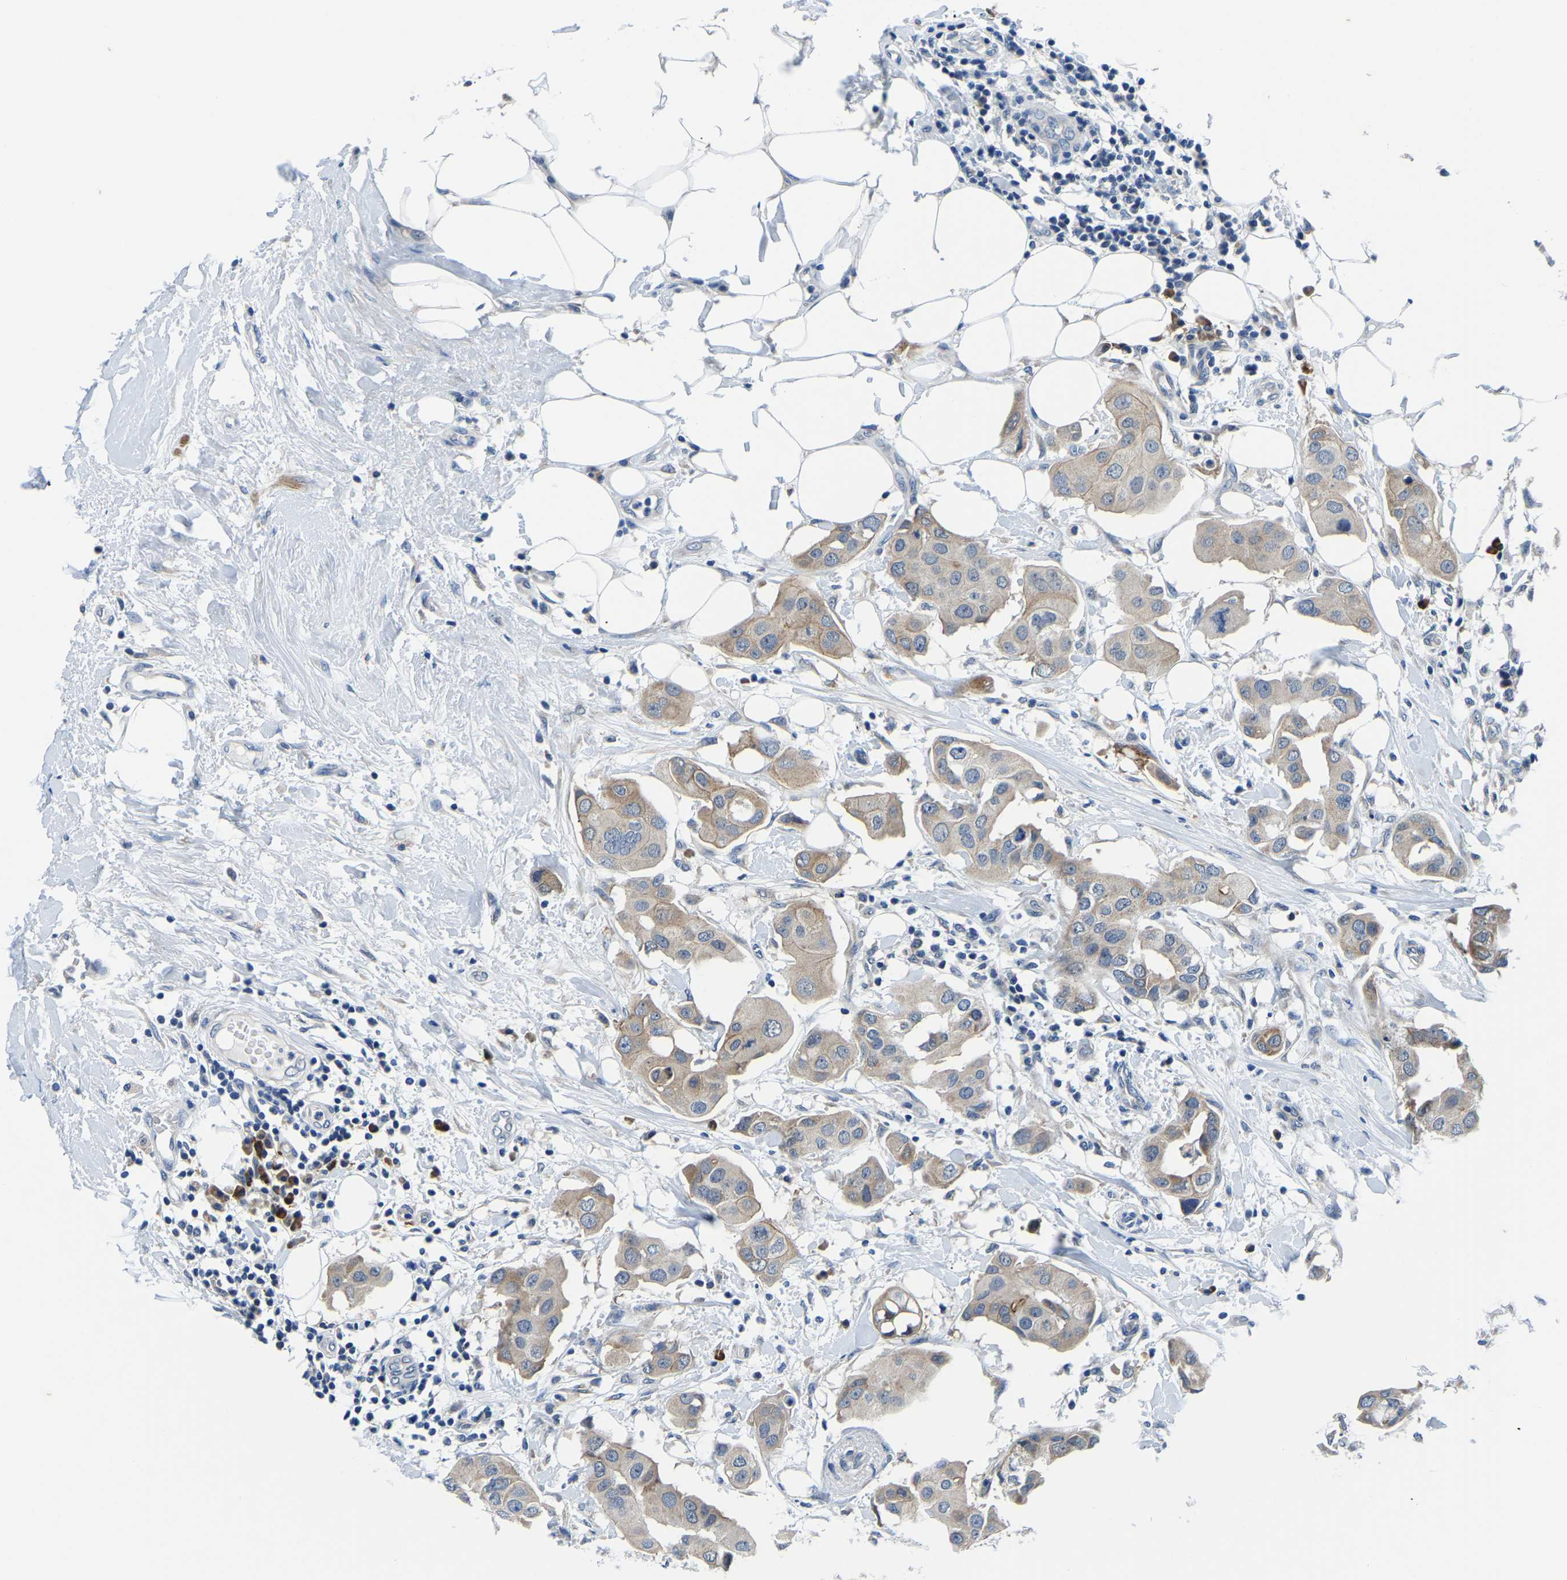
{"staining": {"intensity": "weak", "quantity": ">75%", "location": "cytoplasmic/membranous"}, "tissue": "breast cancer", "cell_type": "Tumor cells", "image_type": "cancer", "snomed": [{"axis": "morphology", "description": "Duct carcinoma"}, {"axis": "topography", "description": "Breast"}], "caption": "A high-resolution micrograph shows IHC staining of breast cancer, which displays weak cytoplasmic/membranous expression in about >75% of tumor cells.", "gene": "LIAS", "patient": {"sex": "female", "age": 40}}